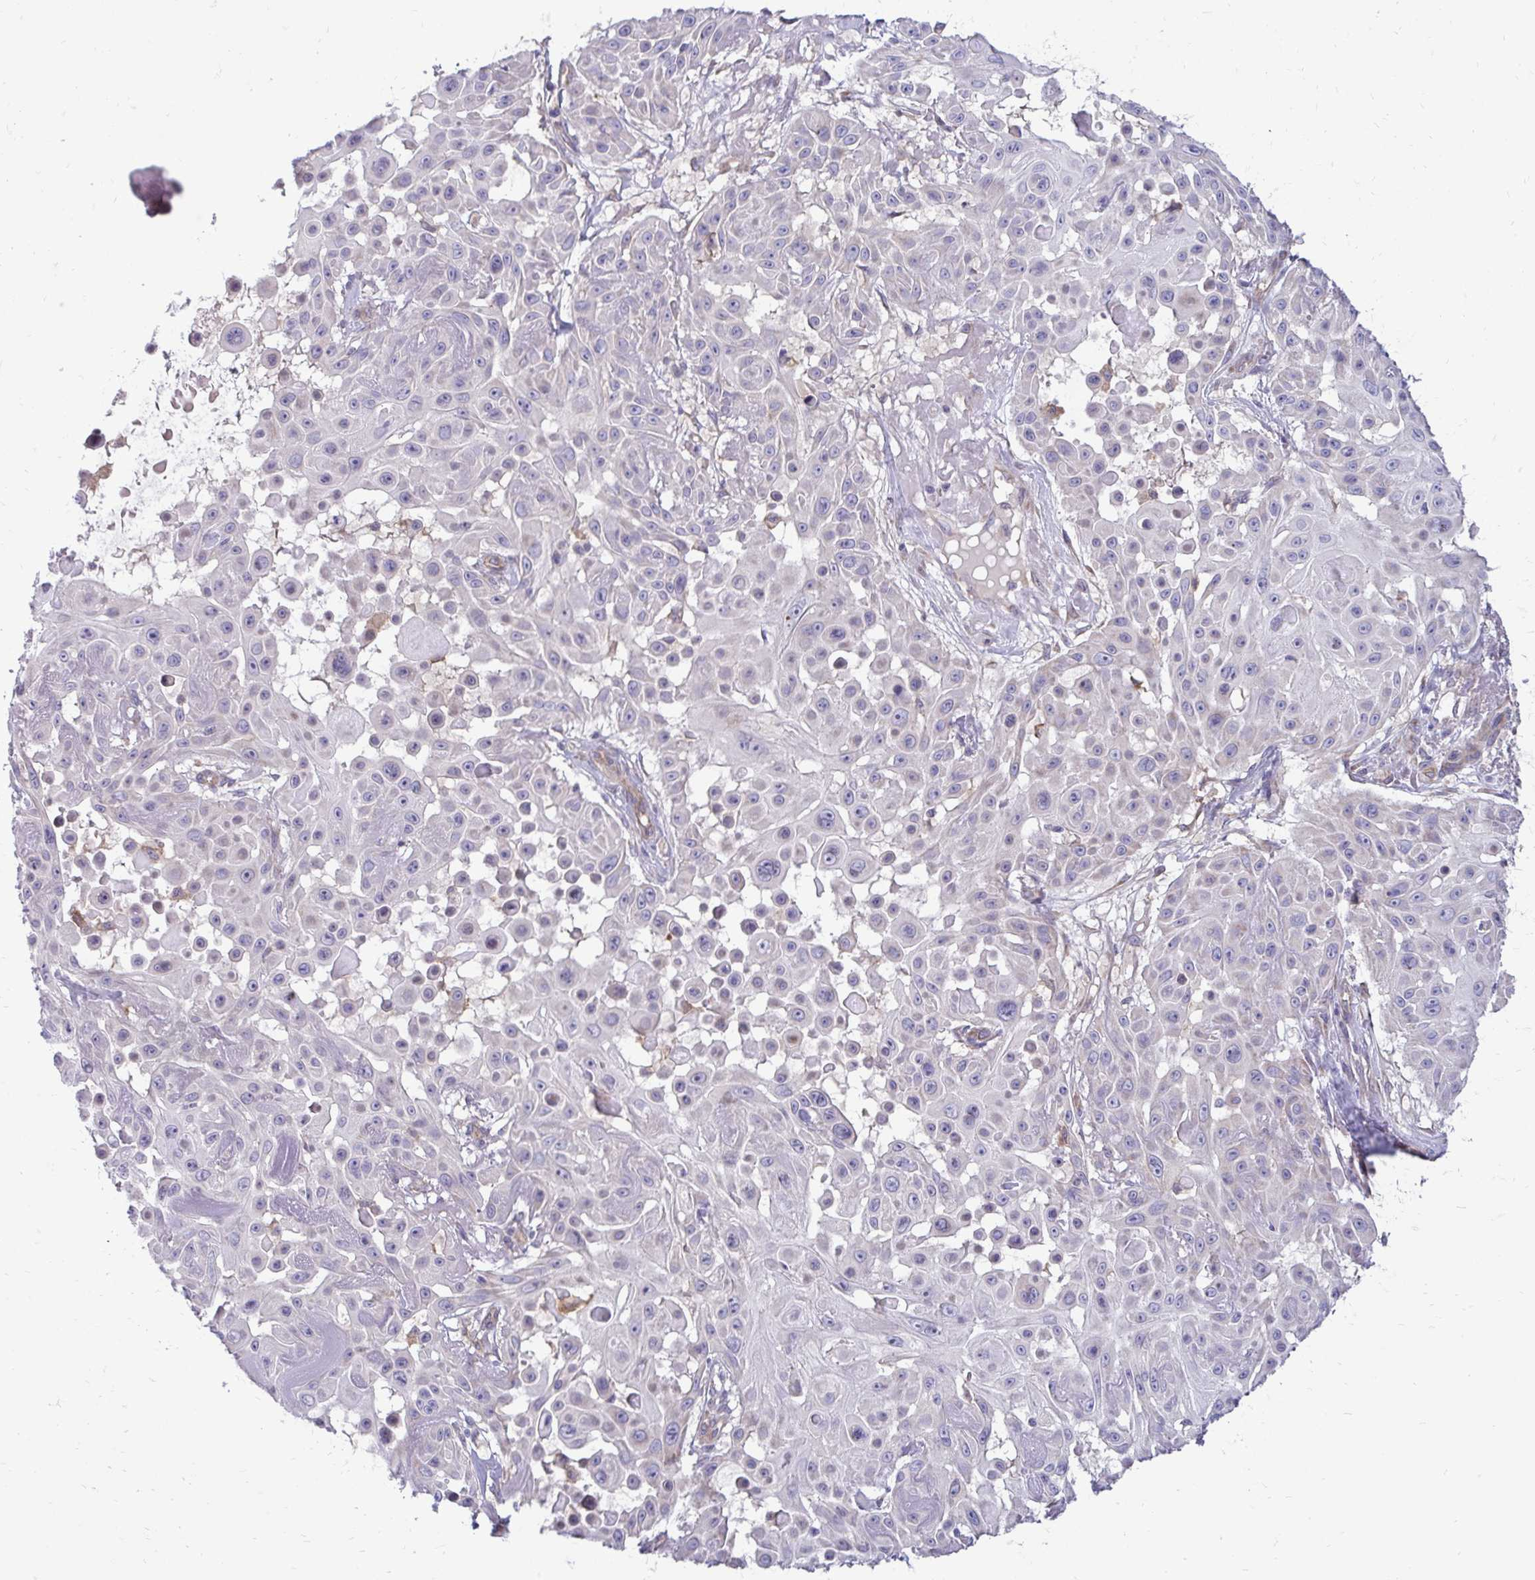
{"staining": {"intensity": "negative", "quantity": "none", "location": "none"}, "tissue": "skin cancer", "cell_type": "Tumor cells", "image_type": "cancer", "snomed": [{"axis": "morphology", "description": "Squamous cell carcinoma, NOS"}, {"axis": "topography", "description": "Skin"}], "caption": "Skin cancer was stained to show a protein in brown. There is no significant positivity in tumor cells.", "gene": "ASAP1", "patient": {"sex": "male", "age": 91}}